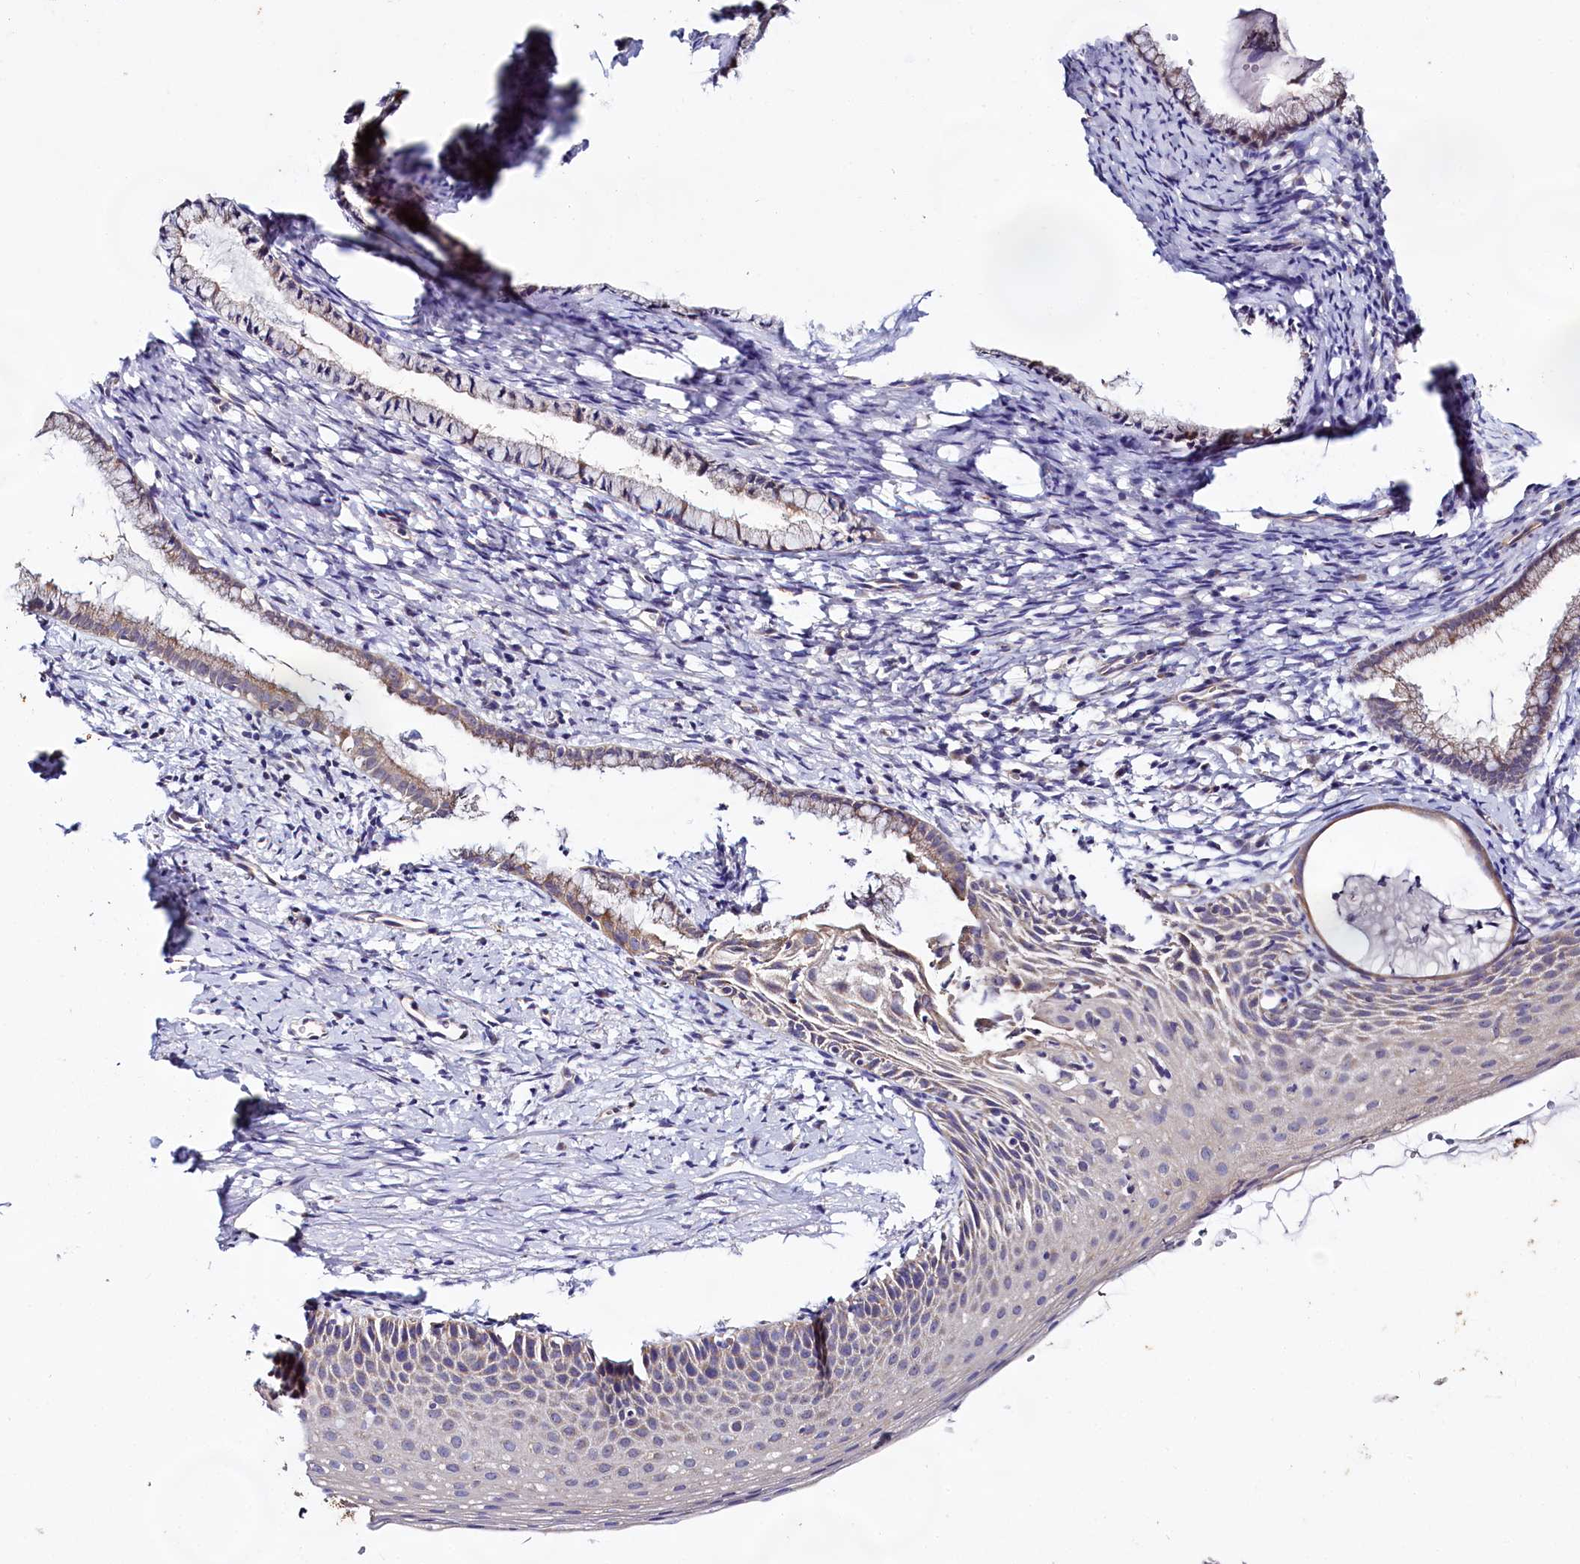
{"staining": {"intensity": "moderate", "quantity": "25%-75%", "location": "cytoplasmic/membranous"}, "tissue": "cervix", "cell_type": "Glandular cells", "image_type": "normal", "snomed": [{"axis": "morphology", "description": "Normal tissue, NOS"}, {"axis": "topography", "description": "Cervix"}], "caption": "Immunohistochemistry (IHC) photomicrograph of normal cervix: cervix stained using immunohistochemistry demonstrates medium levels of moderate protein expression localized specifically in the cytoplasmic/membranous of glandular cells, appearing as a cytoplasmic/membranous brown color.", "gene": "CEP295", "patient": {"sex": "female", "age": 36}}